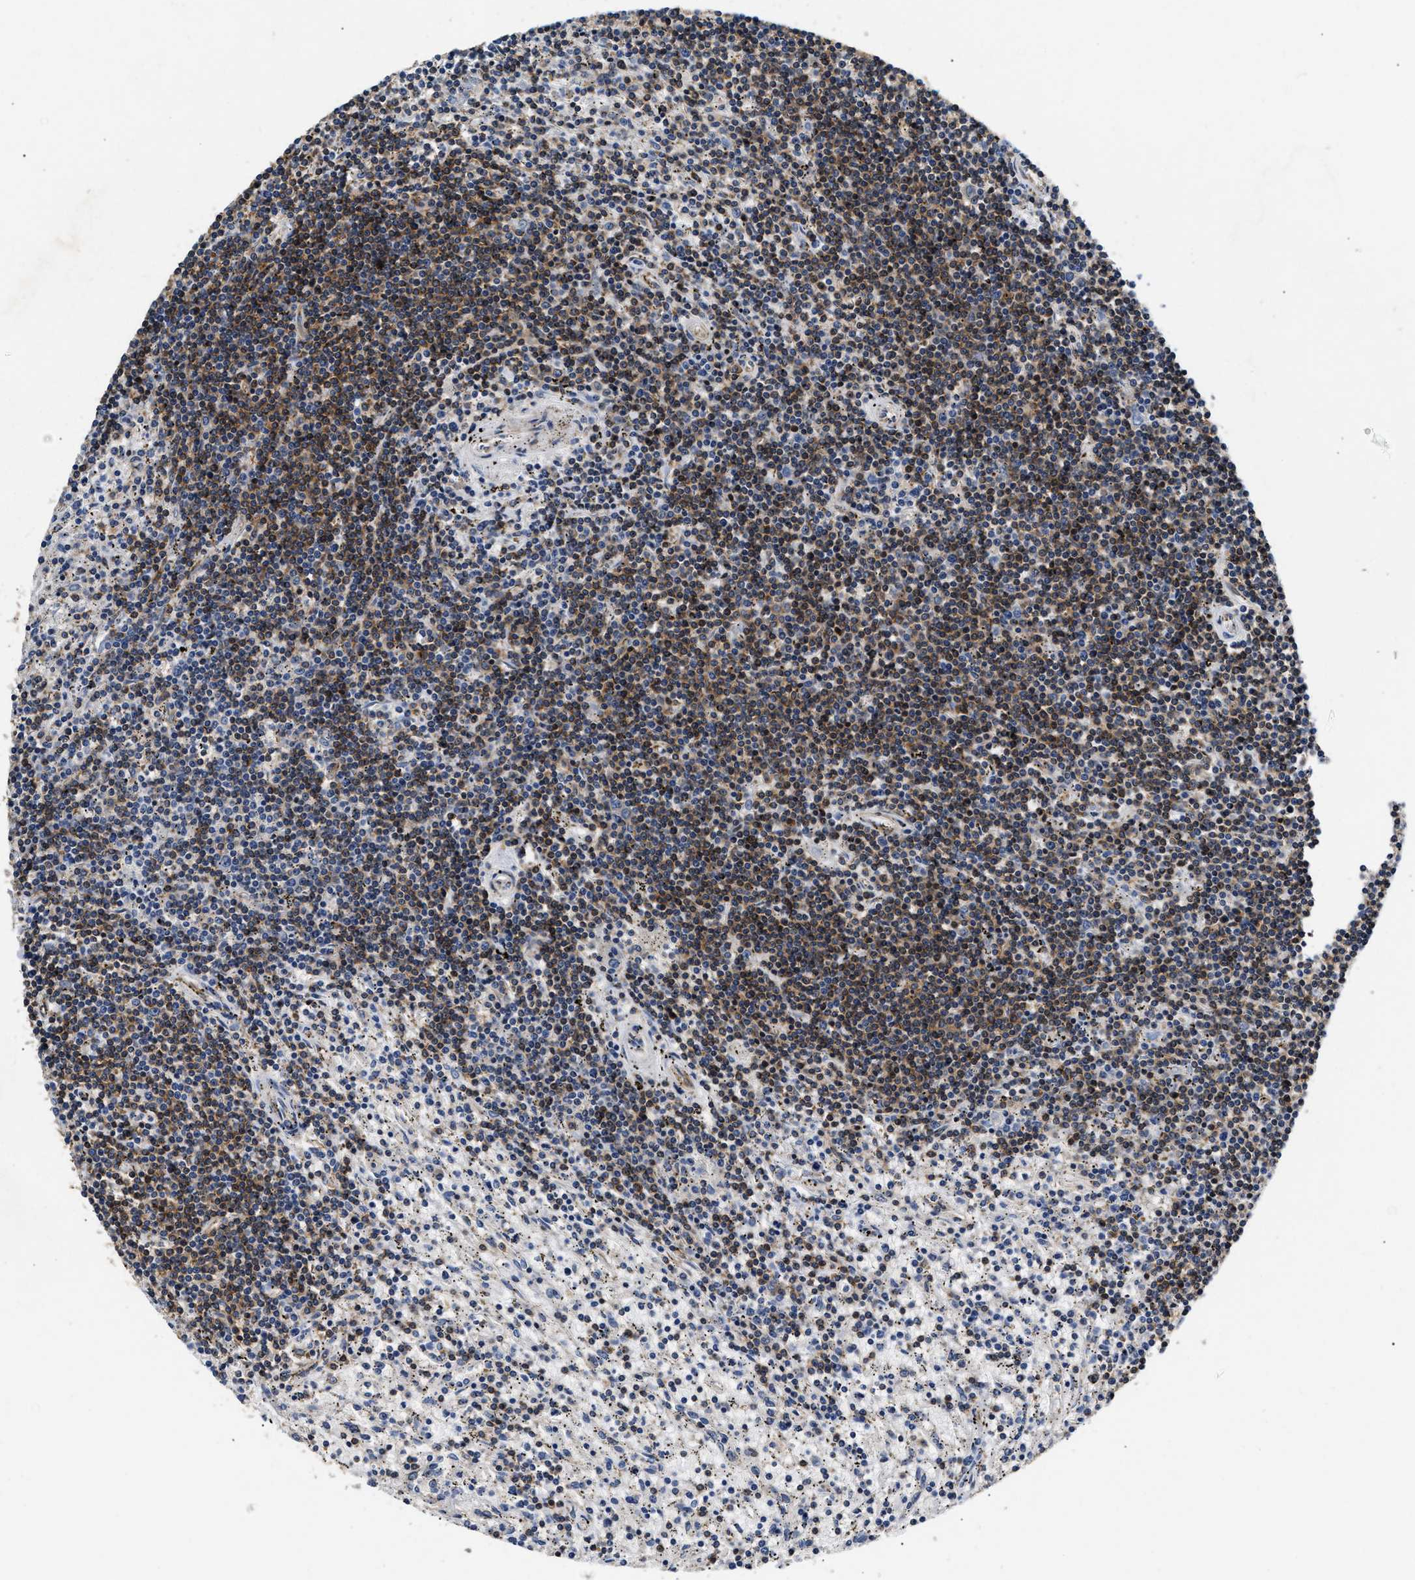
{"staining": {"intensity": "moderate", "quantity": ">75%", "location": "cytoplasmic/membranous"}, "tissue": "lymphoma", "cell_type": "Tumor cells", "image_type": "cancer", "snomed": [{"axis": "morphology", "description": "Malignant lymphoma, non-Hodgkin's type, Low grade"}, {"axis": "topography", "description": "Spleen"}], "caption": "Malignant lymphoma, non-Hodgkin's type (low-grade) tissue shows moderate cytoplasmic/membranous staining in approximately >75% of tumor cells, visualized by immunohistochemistry.", "gene": "TEX2", "patient": {"sex": "male", "age": 76}}